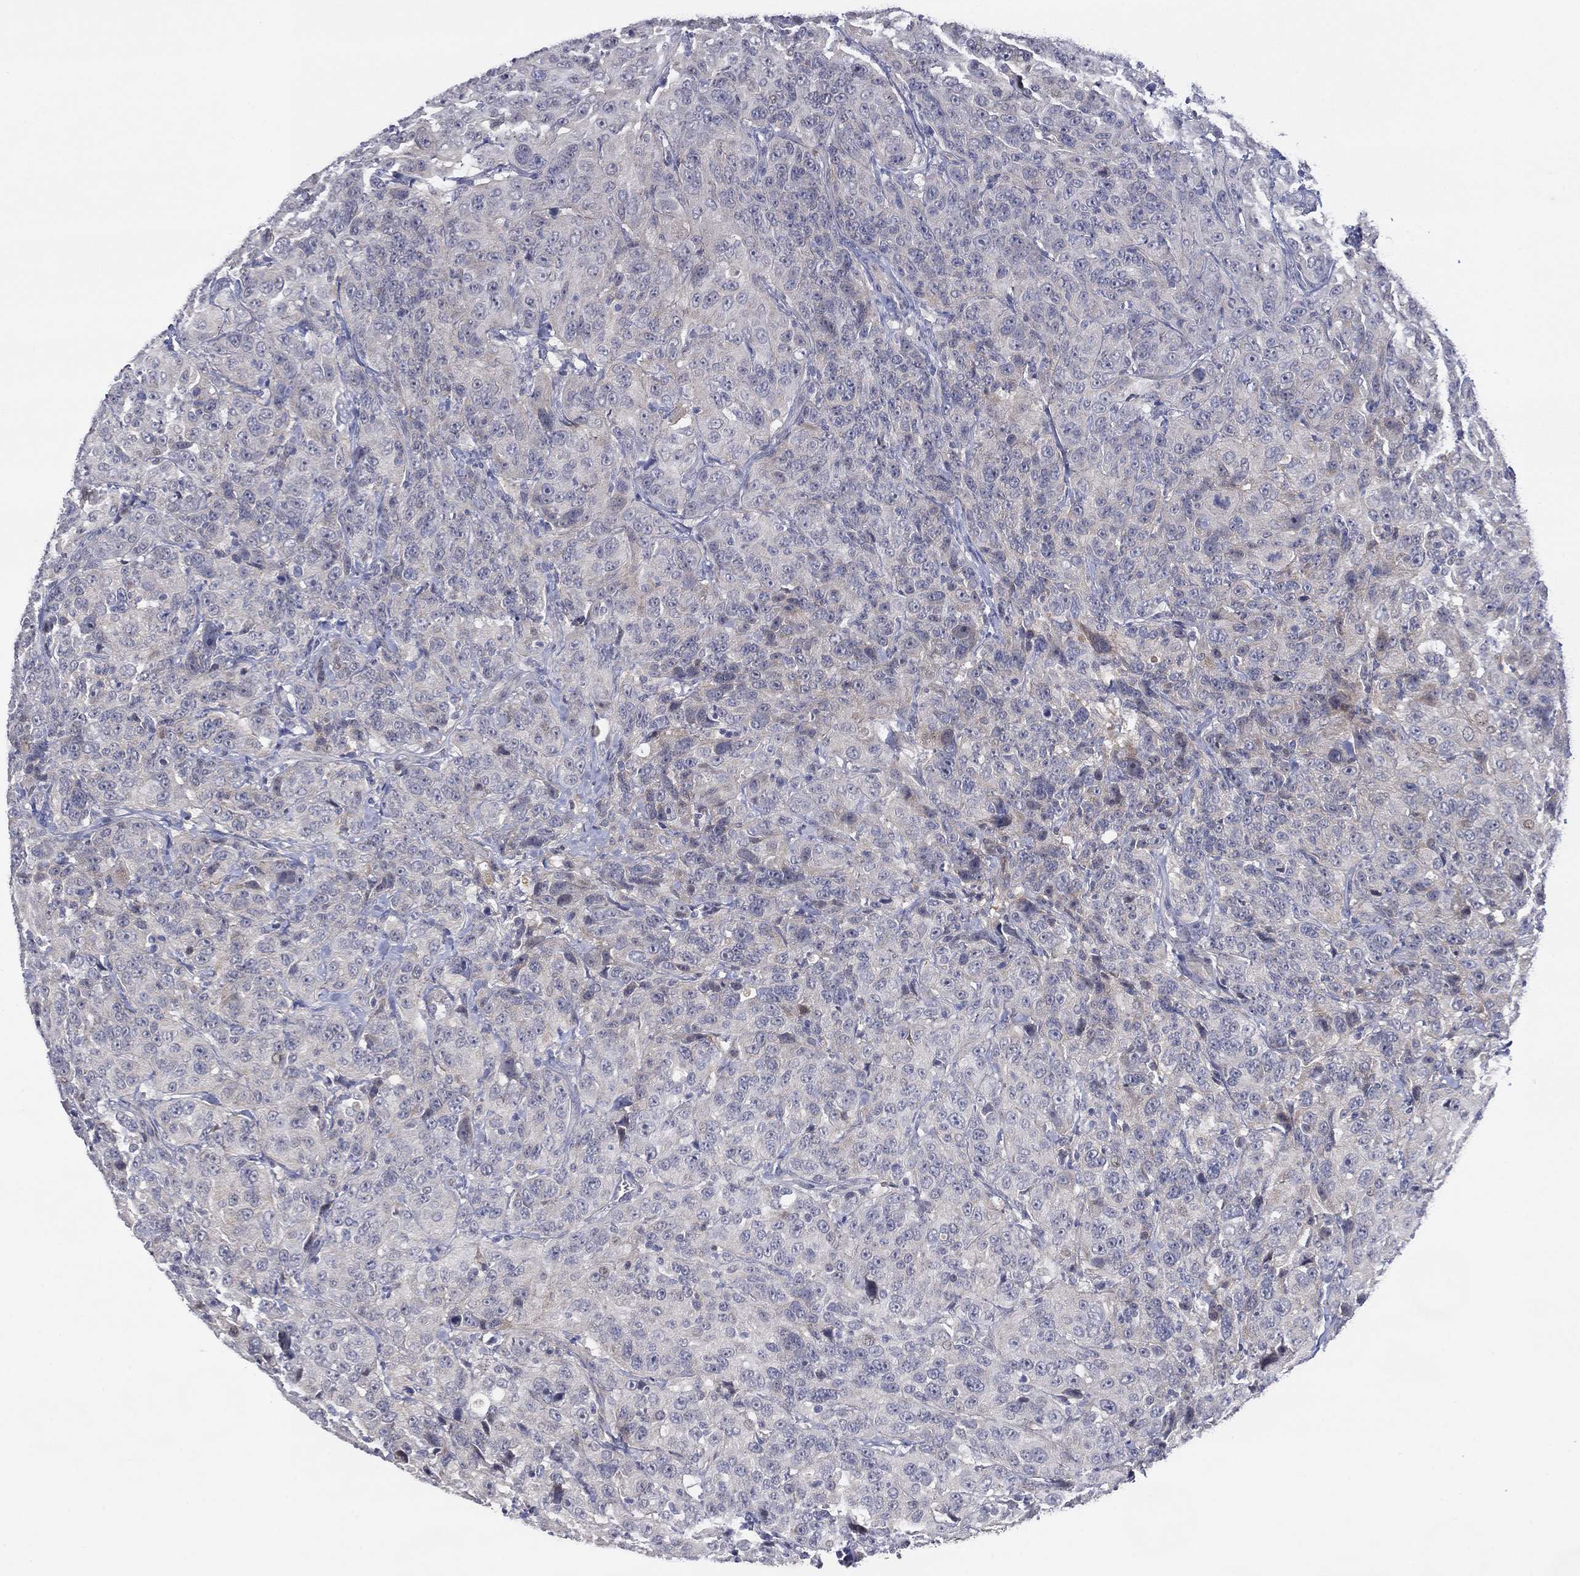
{"staining": {"intensity": "negative", "quantity": "none", "location": "none"}, "tissue": "urothelial cancer", "cell_type": "Tumor cells", "image_type": "cancer", "snomed": [{"axis": "morphology", "description": "Urothelial carcinoma, NOS"}, {"axis": "morphology", "description": "Urothelial carcinoma, High grade"}, {"axis": "topography", "description": "Urinary bladder"}], "caption": "An IHC photomicrograph of urothelial cancer is shown. There is no staining in tumor cells of urothelial cancer.", "gene": "AMN1", "patient": {"sex": "female", "age": 73}}